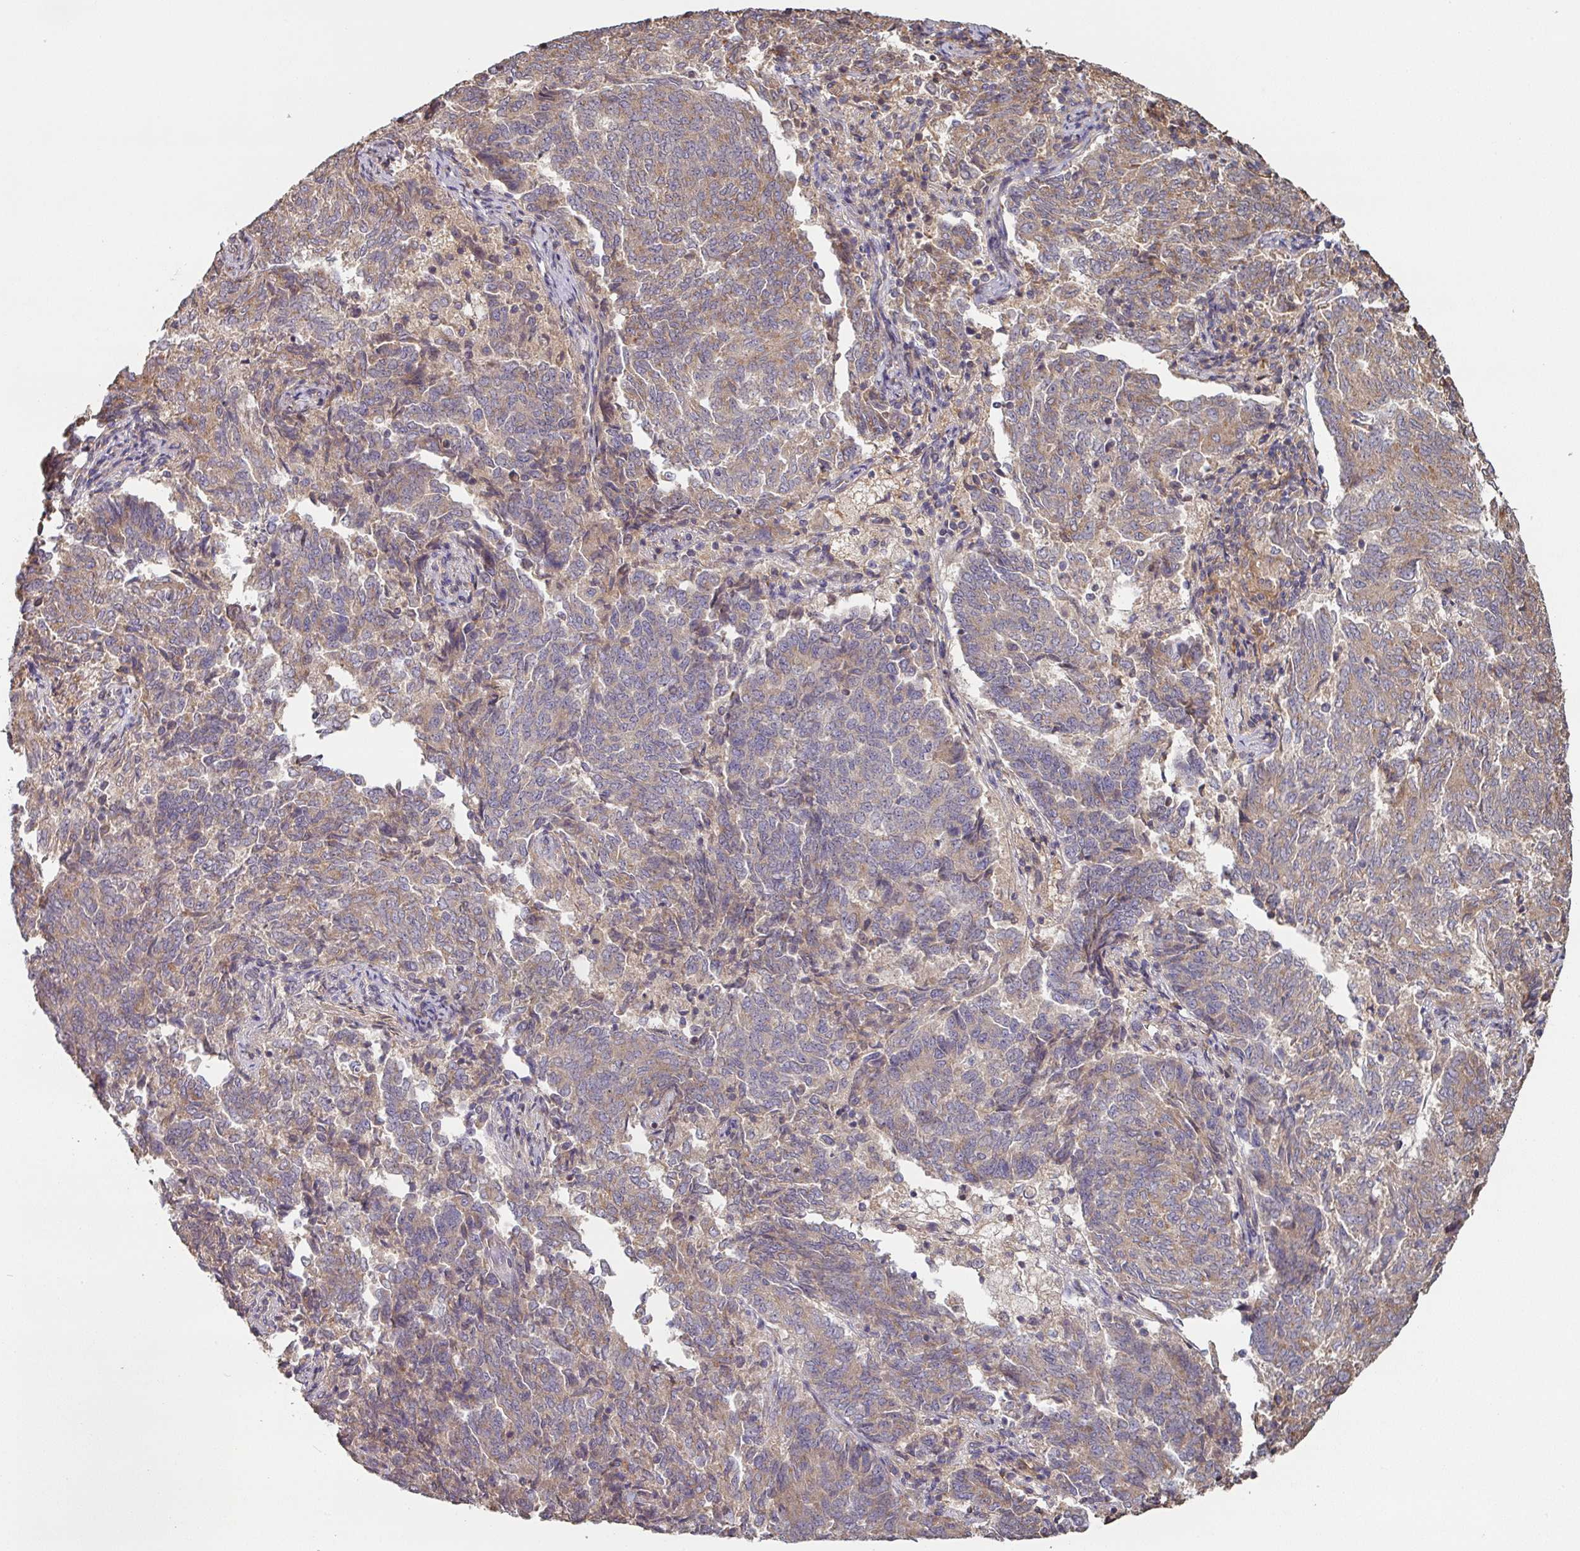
{"staining": {"intensity": "weak", "quantity": "25%-75%", "location": "cytoplasmic/membranous"}, "tissue": "endometrial cancer", "cell_type": "Tumor cells", "image_type": "cancer", "snomed": [{"axis": "morphology", "description": "Adenocarcinoma, NOS"}, {"axis": "topography", "description": "Endometrium"}], "caption": "Weak cytoplasmic/membranous staining for a protein is appreciated in about 25%-75% of tumor cells of endometrial cancer using immunohistochemistry (IHC).", "gene": "SIK1", "patient": {"sex": "female", "age": 80}}